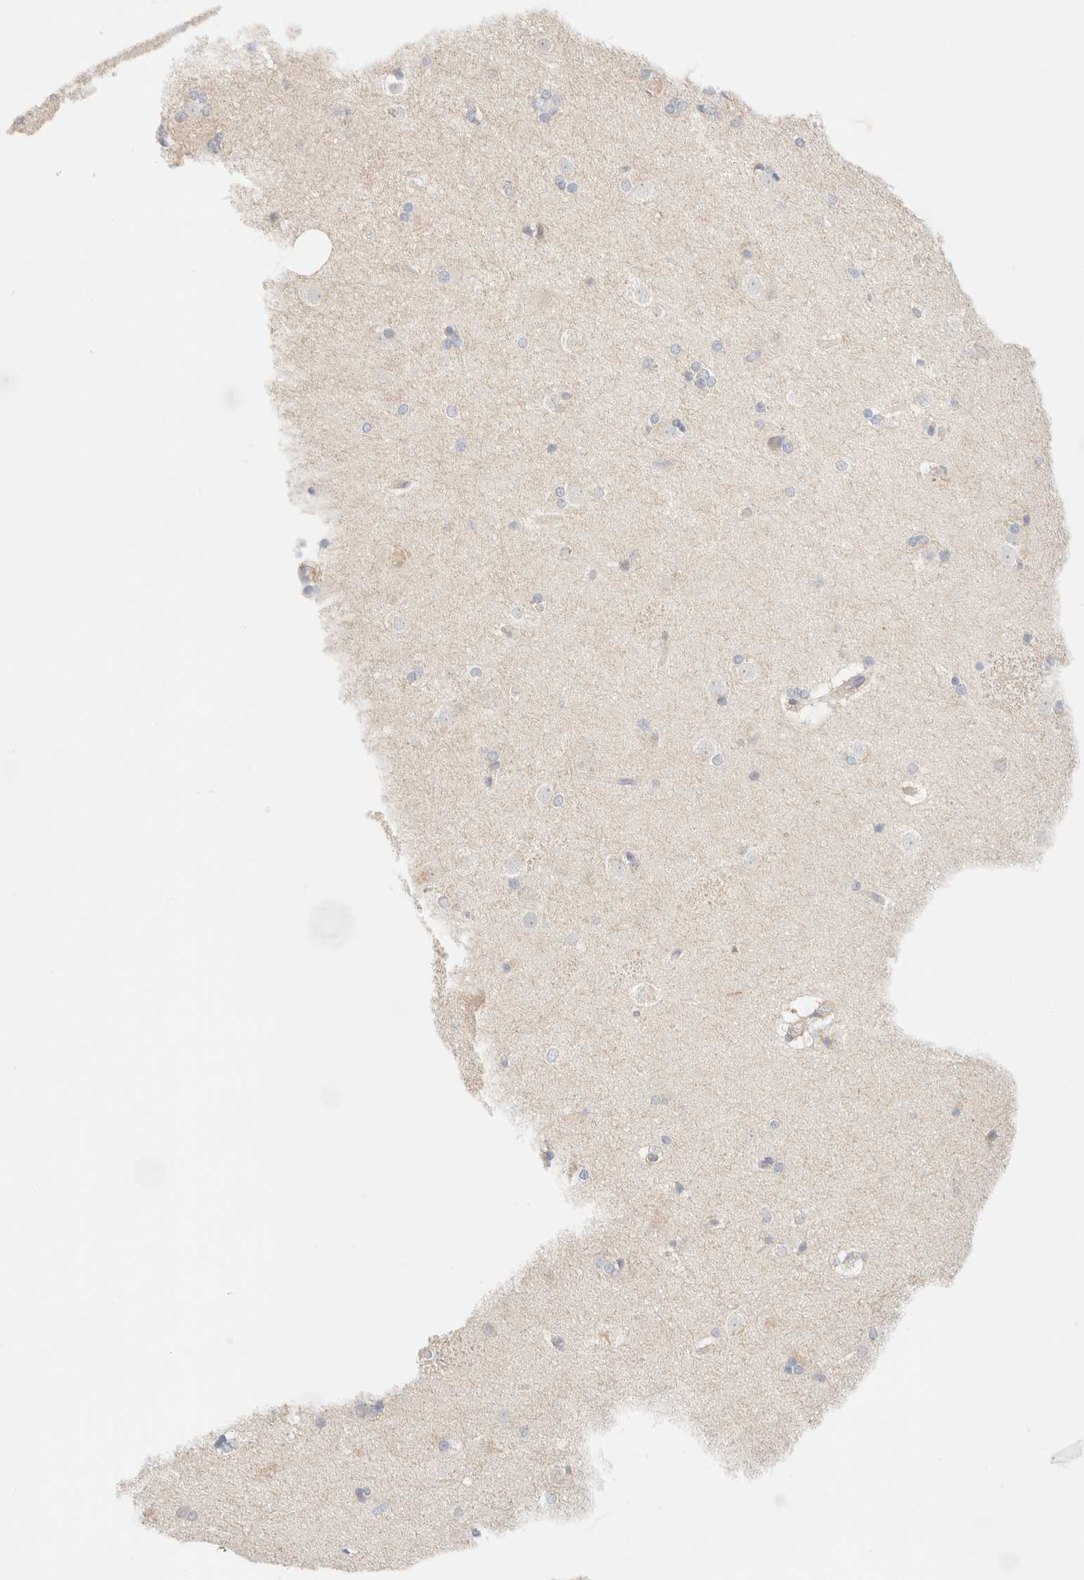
{"staining": {"intensity": "moderate", "quantity": "<25%", "location": "cytoplasmic/membranous"}, "tissue": "caudate", "cell_type": "Glial cells", "image_type": "normal", "snomed": [{"axis": "morphology", "description": "Normal tissue, NOS"}, {"axis": "topography", "description": "Lateral ventricle wall"}], "caption": "A brown stain highlights moderate cytoplasmic/membranous positivity of a protein in glial cells of unremarkable human caudate. Nuclei are stained in blue.", "gene": "SARM1", "patient": {"sex": "female", "age": 19}}